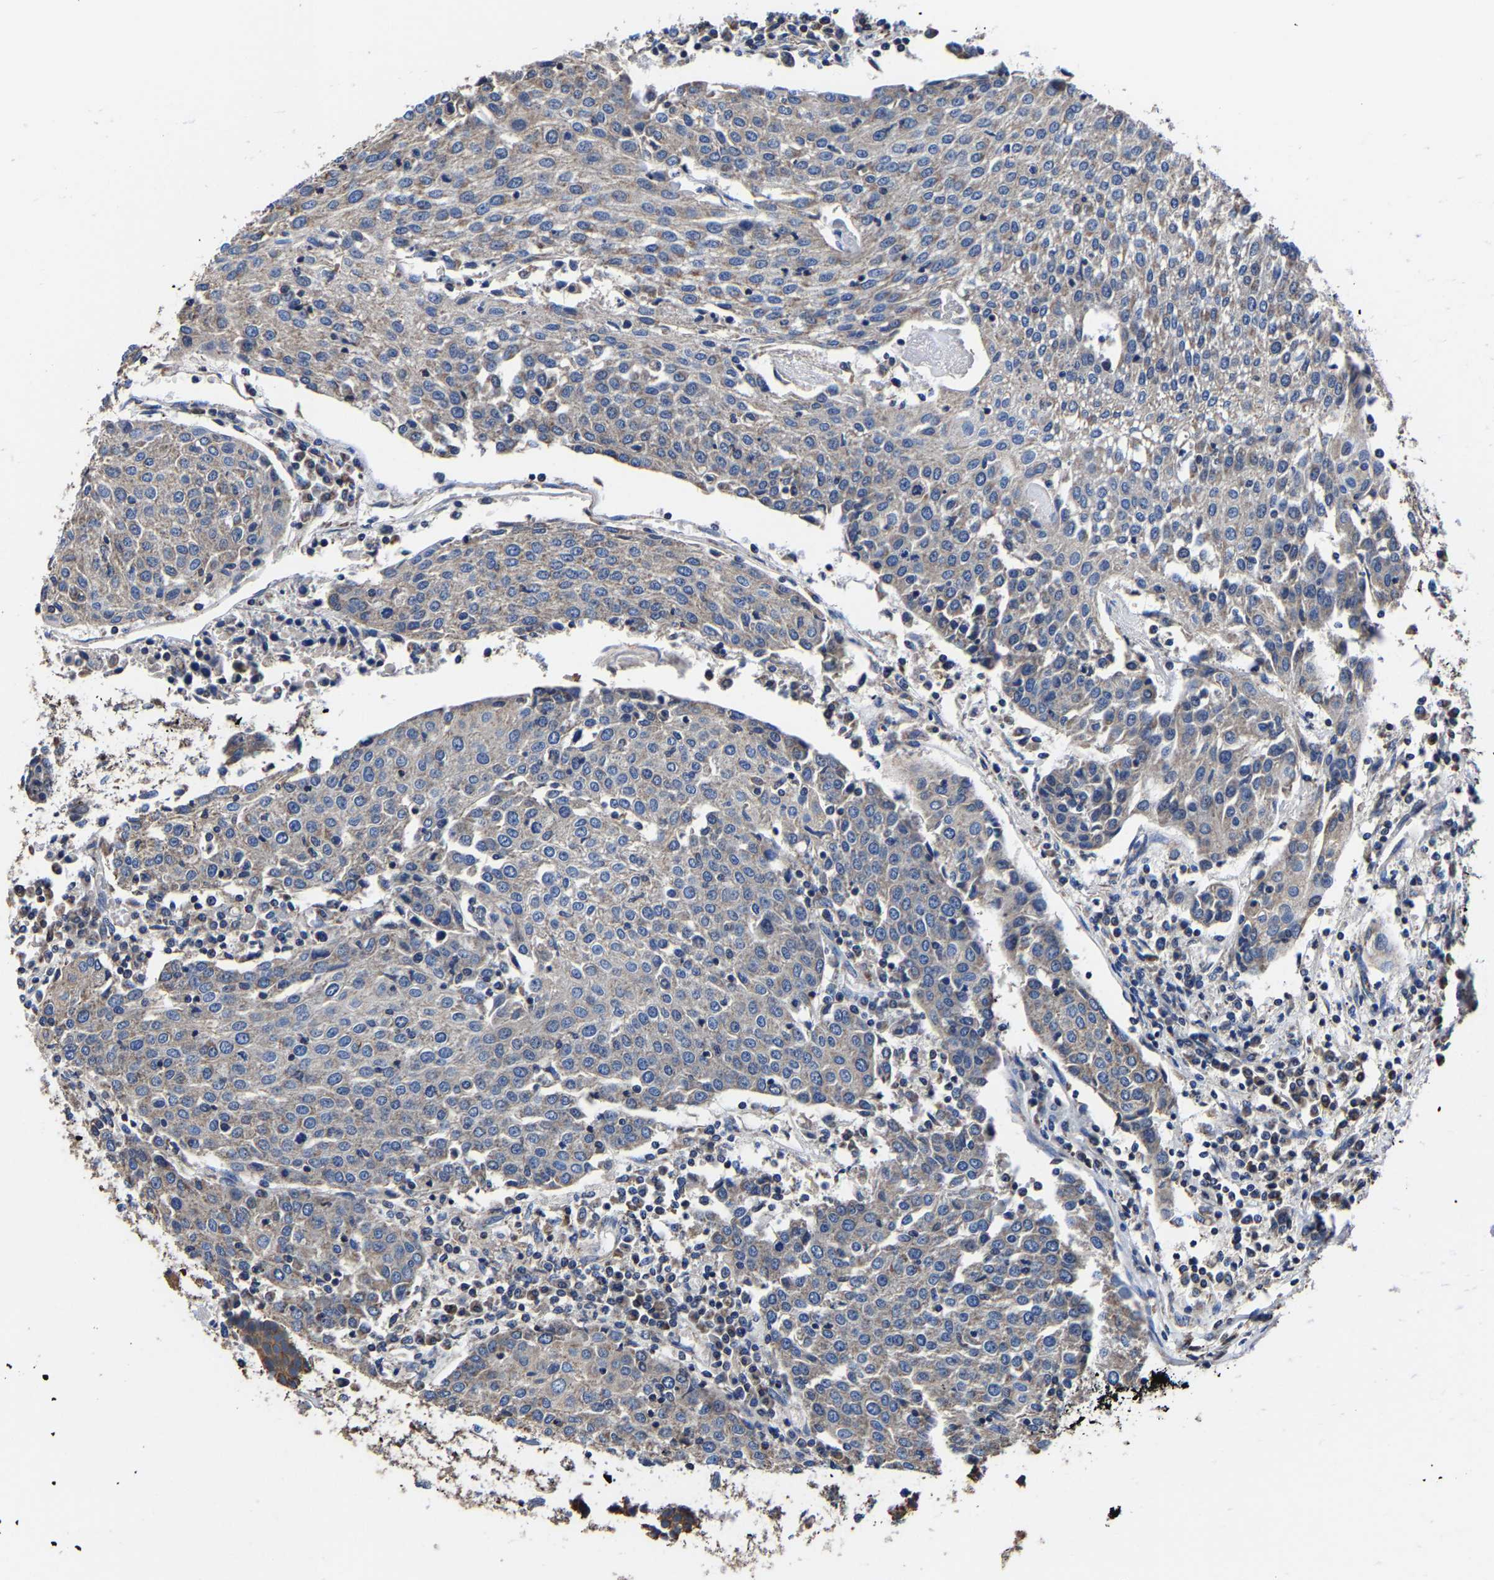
{"staining": {"intensity": "weak", "quantity": "<25%", "location": "cytoplasmic/membranous"}, "tissue": "urothelial cancer", "cell_type": "Tumor cells", "image_type": "cancer", "snomed": [{"axis": "morphology", "description": "Urothelial carcinoma, High grade"}, {"axis": "topography", "description": "Urinary bladder"}], "caption": "Immunohistochemical staining of human high-grade urothelial carcinoma reveals no significant positivity in tumor cells.", "gene": "ZCCHC7", "patient": {"sex": "female", "age": 85}}